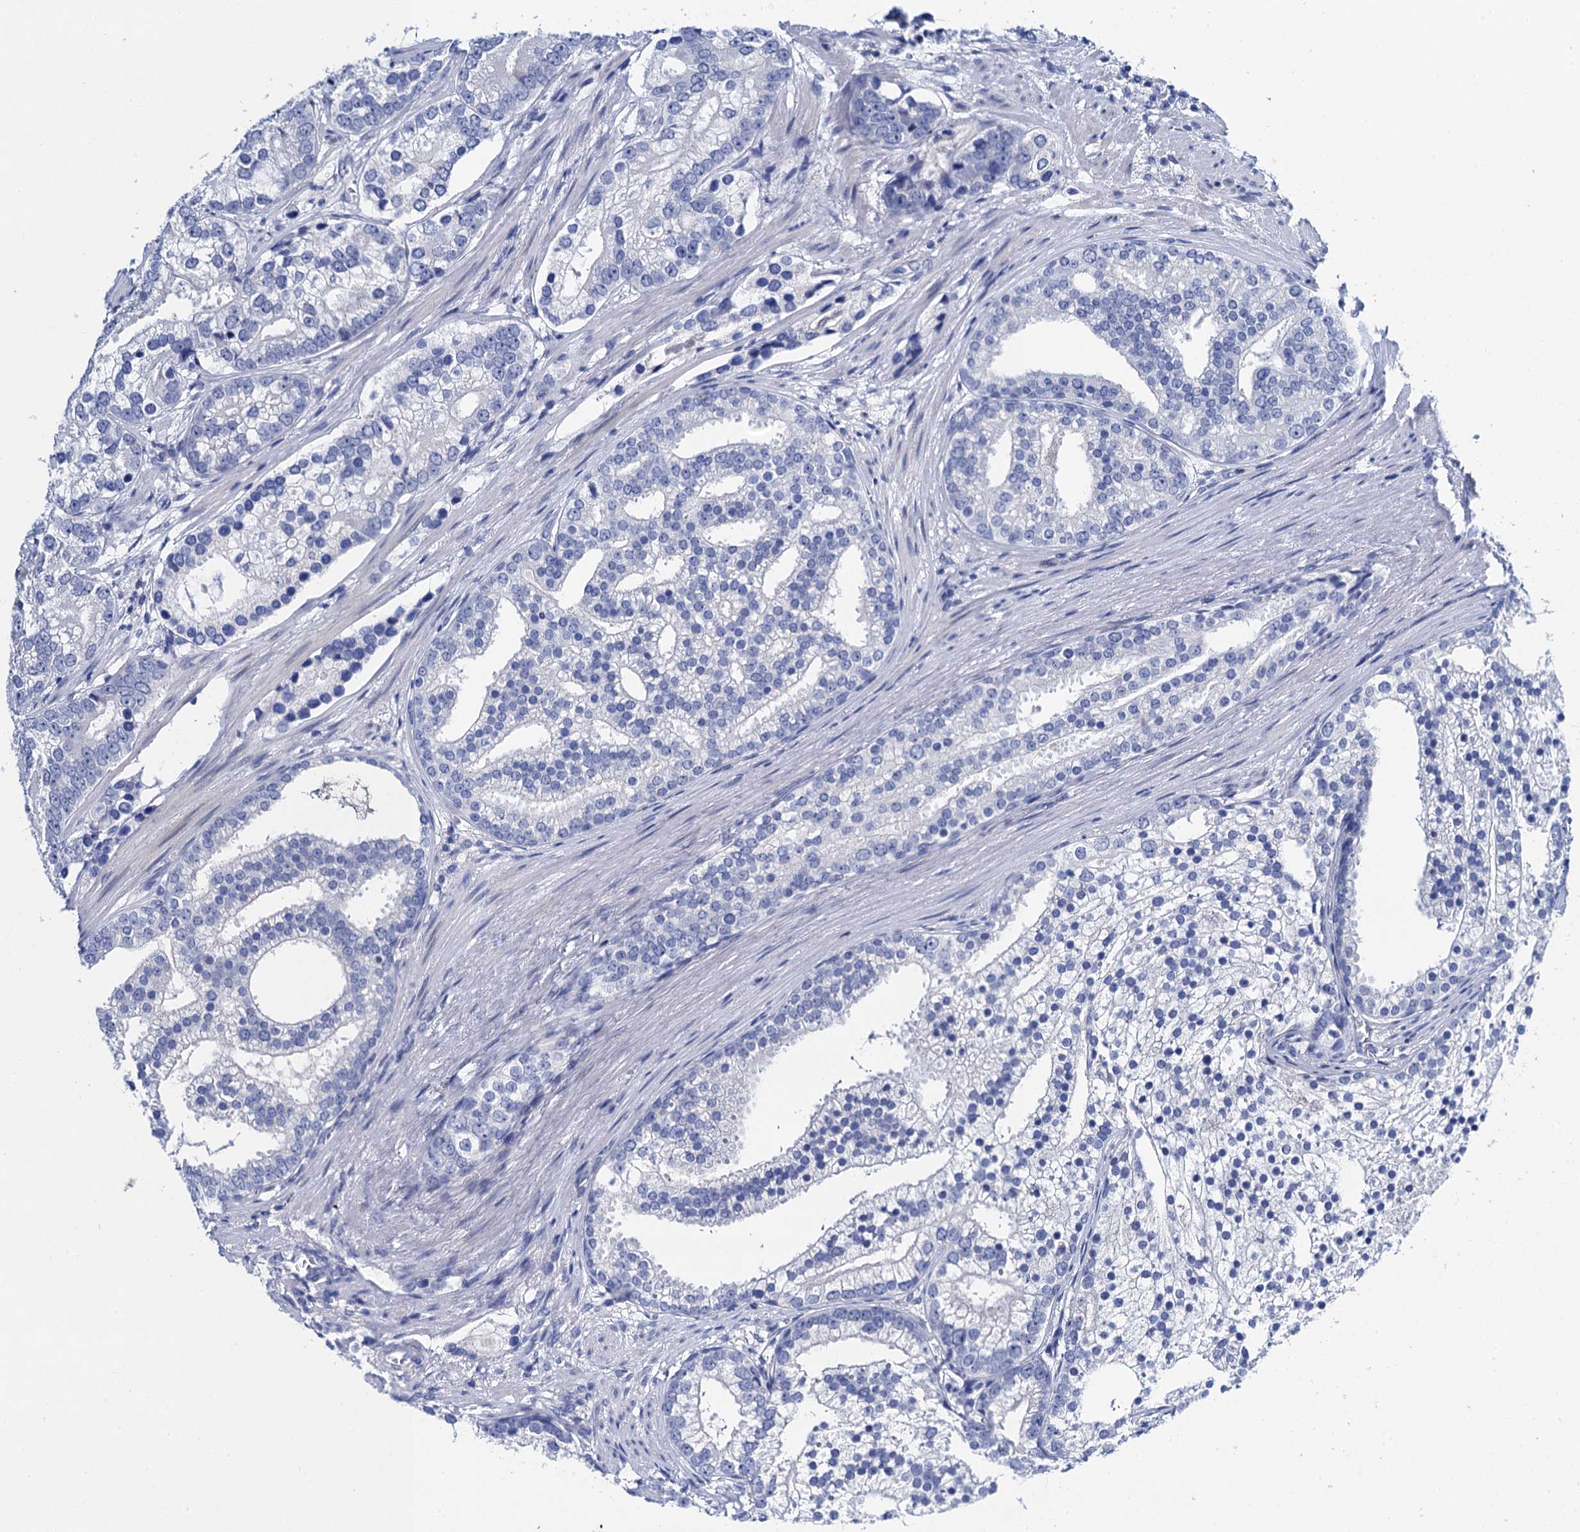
{"staining": {"intensity": "negative", "quantity": "none", "location": "none"}, "tissue": "prostate cancer", "cell_type": "Tumor cells", "image_type": "cancer", "snomed": [{"axis": "morphology", "description": "Adenocarcinoma, High grade"}, {"axis": "topography", "description": "Prostate"}], "caption": "The image displays no staining of tumor cells in prostate cancer (adenocarcinoma (high-grade)).", "gene": "LYPD3", "patient": {"sex": "male", "age": 75}}